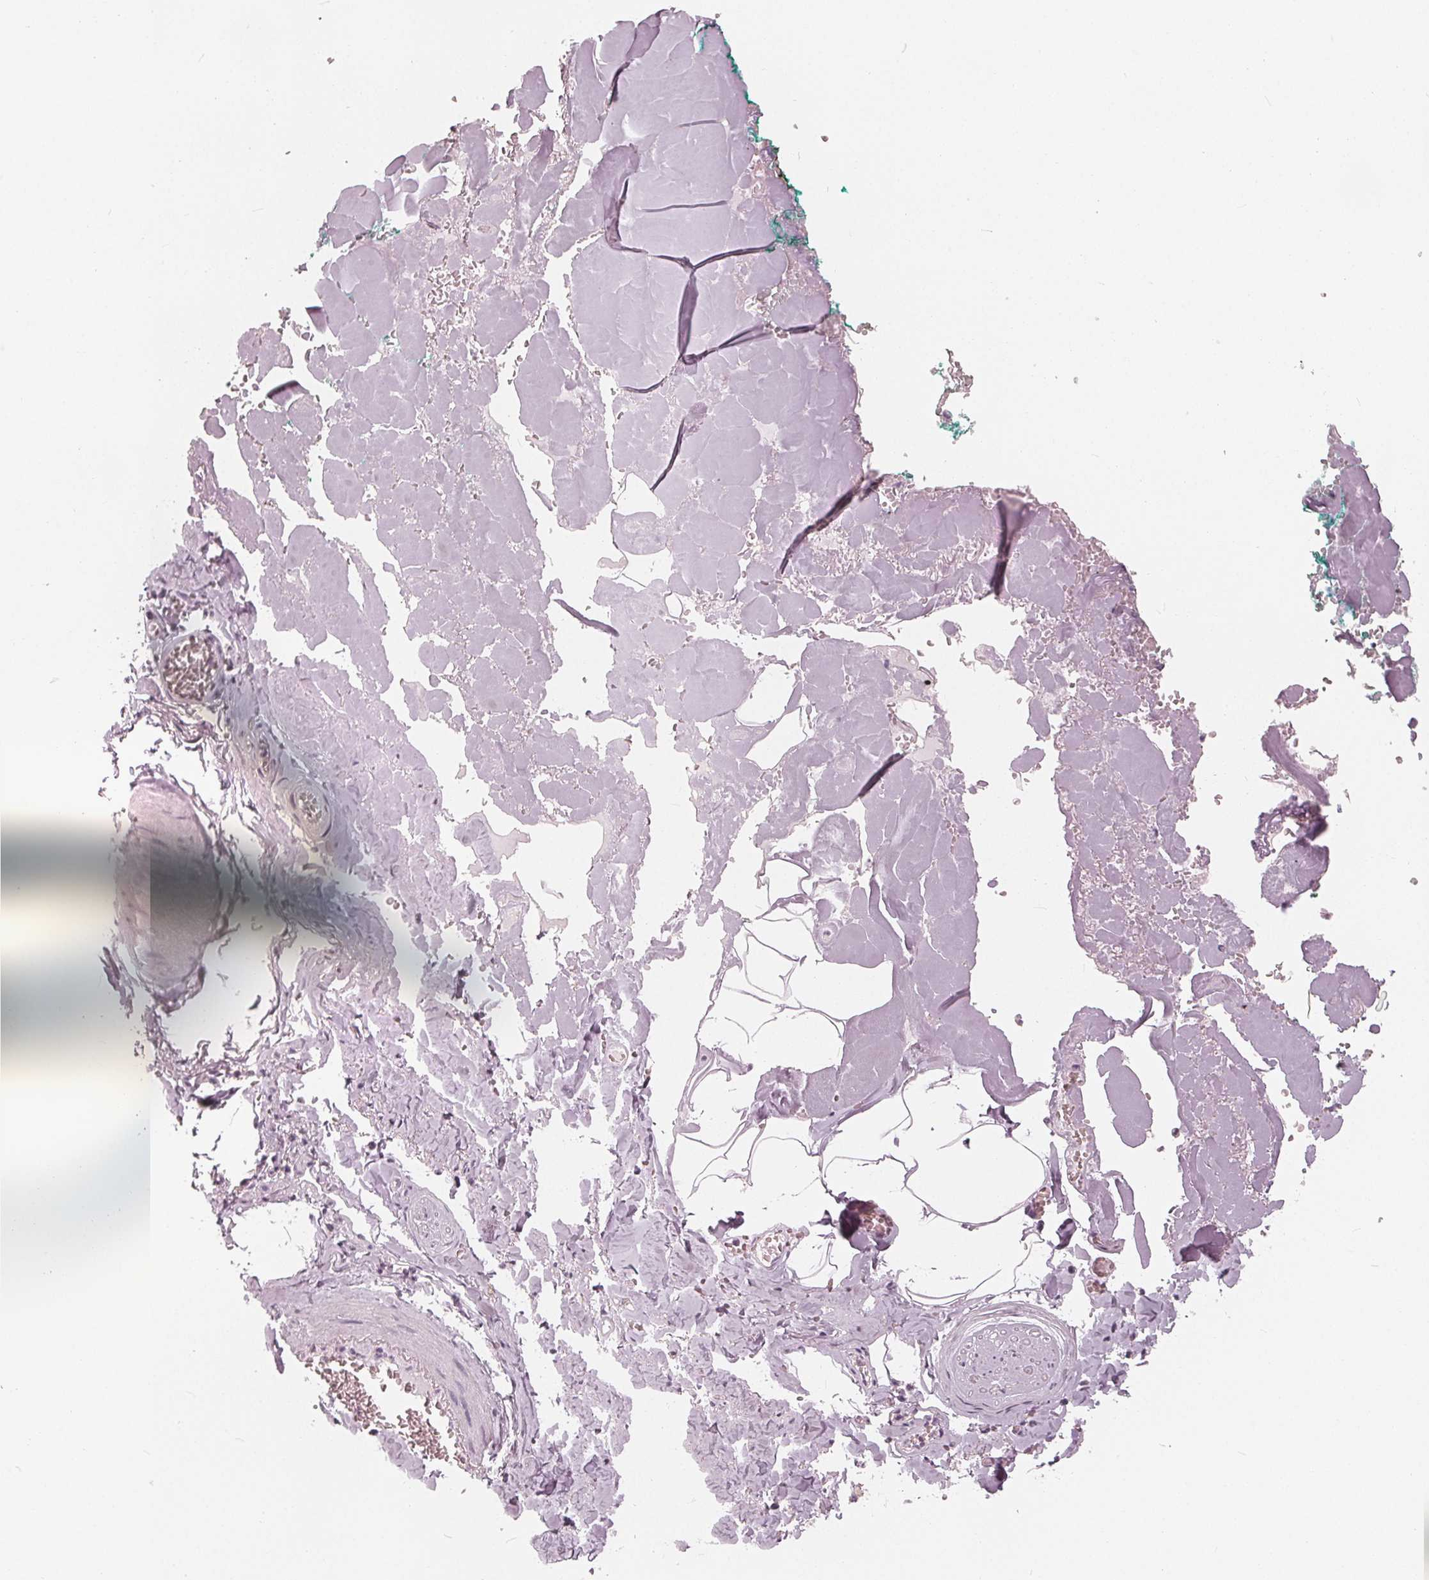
{"staining": {"intensity": "negative", "quantity": "none", "location": "none"}, "tissue": "adipose tissue", "cell_type": "Adipocytes", "image_type": "normal", "snomed": [{"axis": "morphology", "description": "Normal tissue, NOS"}, {"axis": "topography", "description": "Vulva"}, {"axis": "topography", "description": "Peripheral nerve tissue"}], "caption": "This is an immunohistochemistry (IHC) histopathology image of unremarkable human adipose tissue. There is no expression in adipocytes.", "gene": "SAT2", "patient": {"sex": "female", "age": 66}}